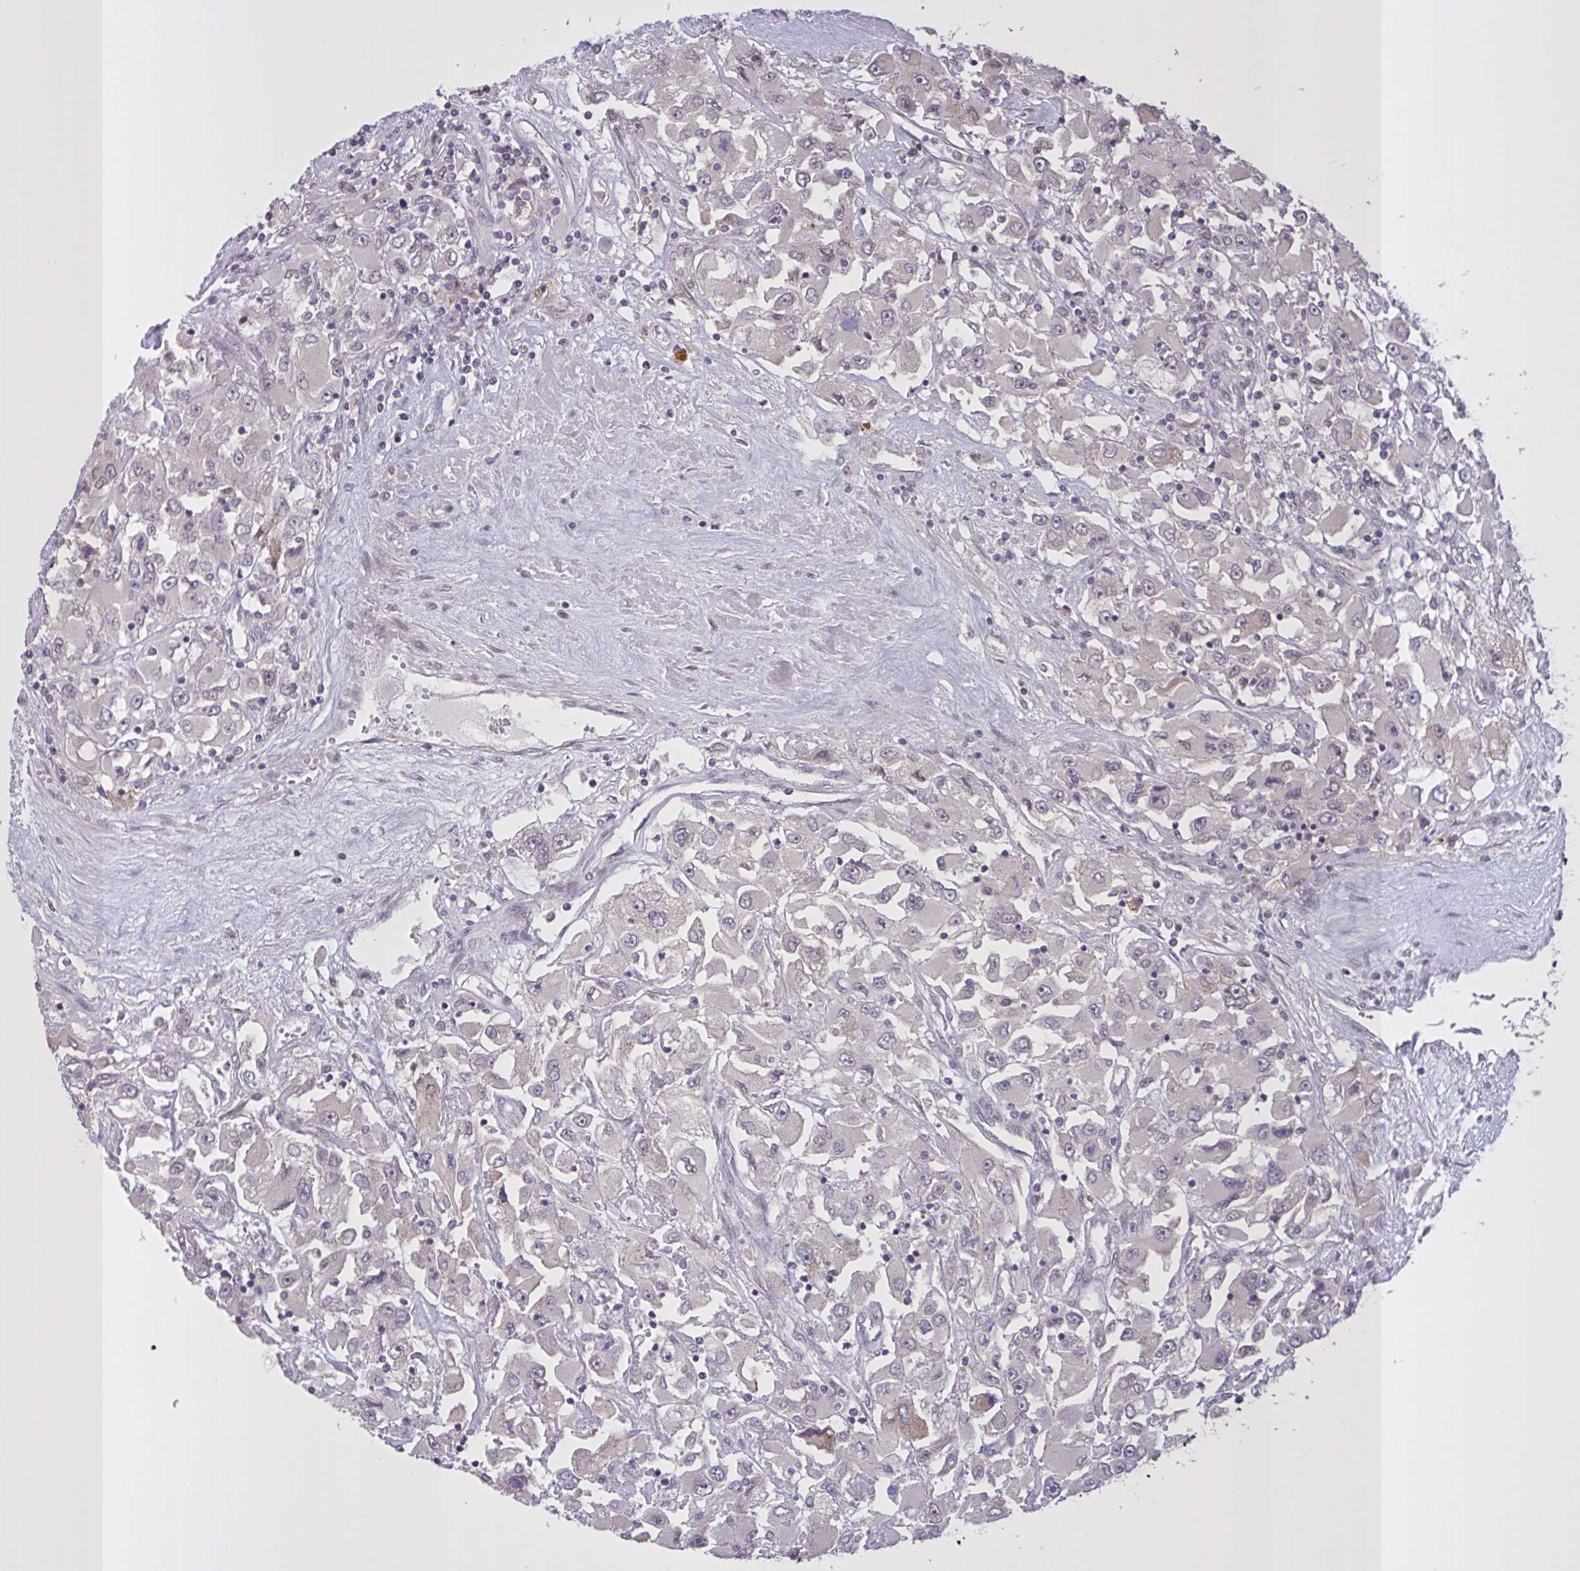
{"staining": {"intensity": "negative", "quantity": "none", "location": "none"}, "tissue": "renal cancer", "cell_type": "Tumor cells", "image_type": "cancer", "snomed": [{"axis": "morphology", "description": "Adenocarcinoma, NOS"}, {"axis": "topography", "description": "Kidney"}], "caption": "Protein analysis of renal cancer (adenocarcinoma) shows no significant staining in tumor cells.", "gene": "MRGPRX2", "patient": {"sex": "female", "age": 52}}